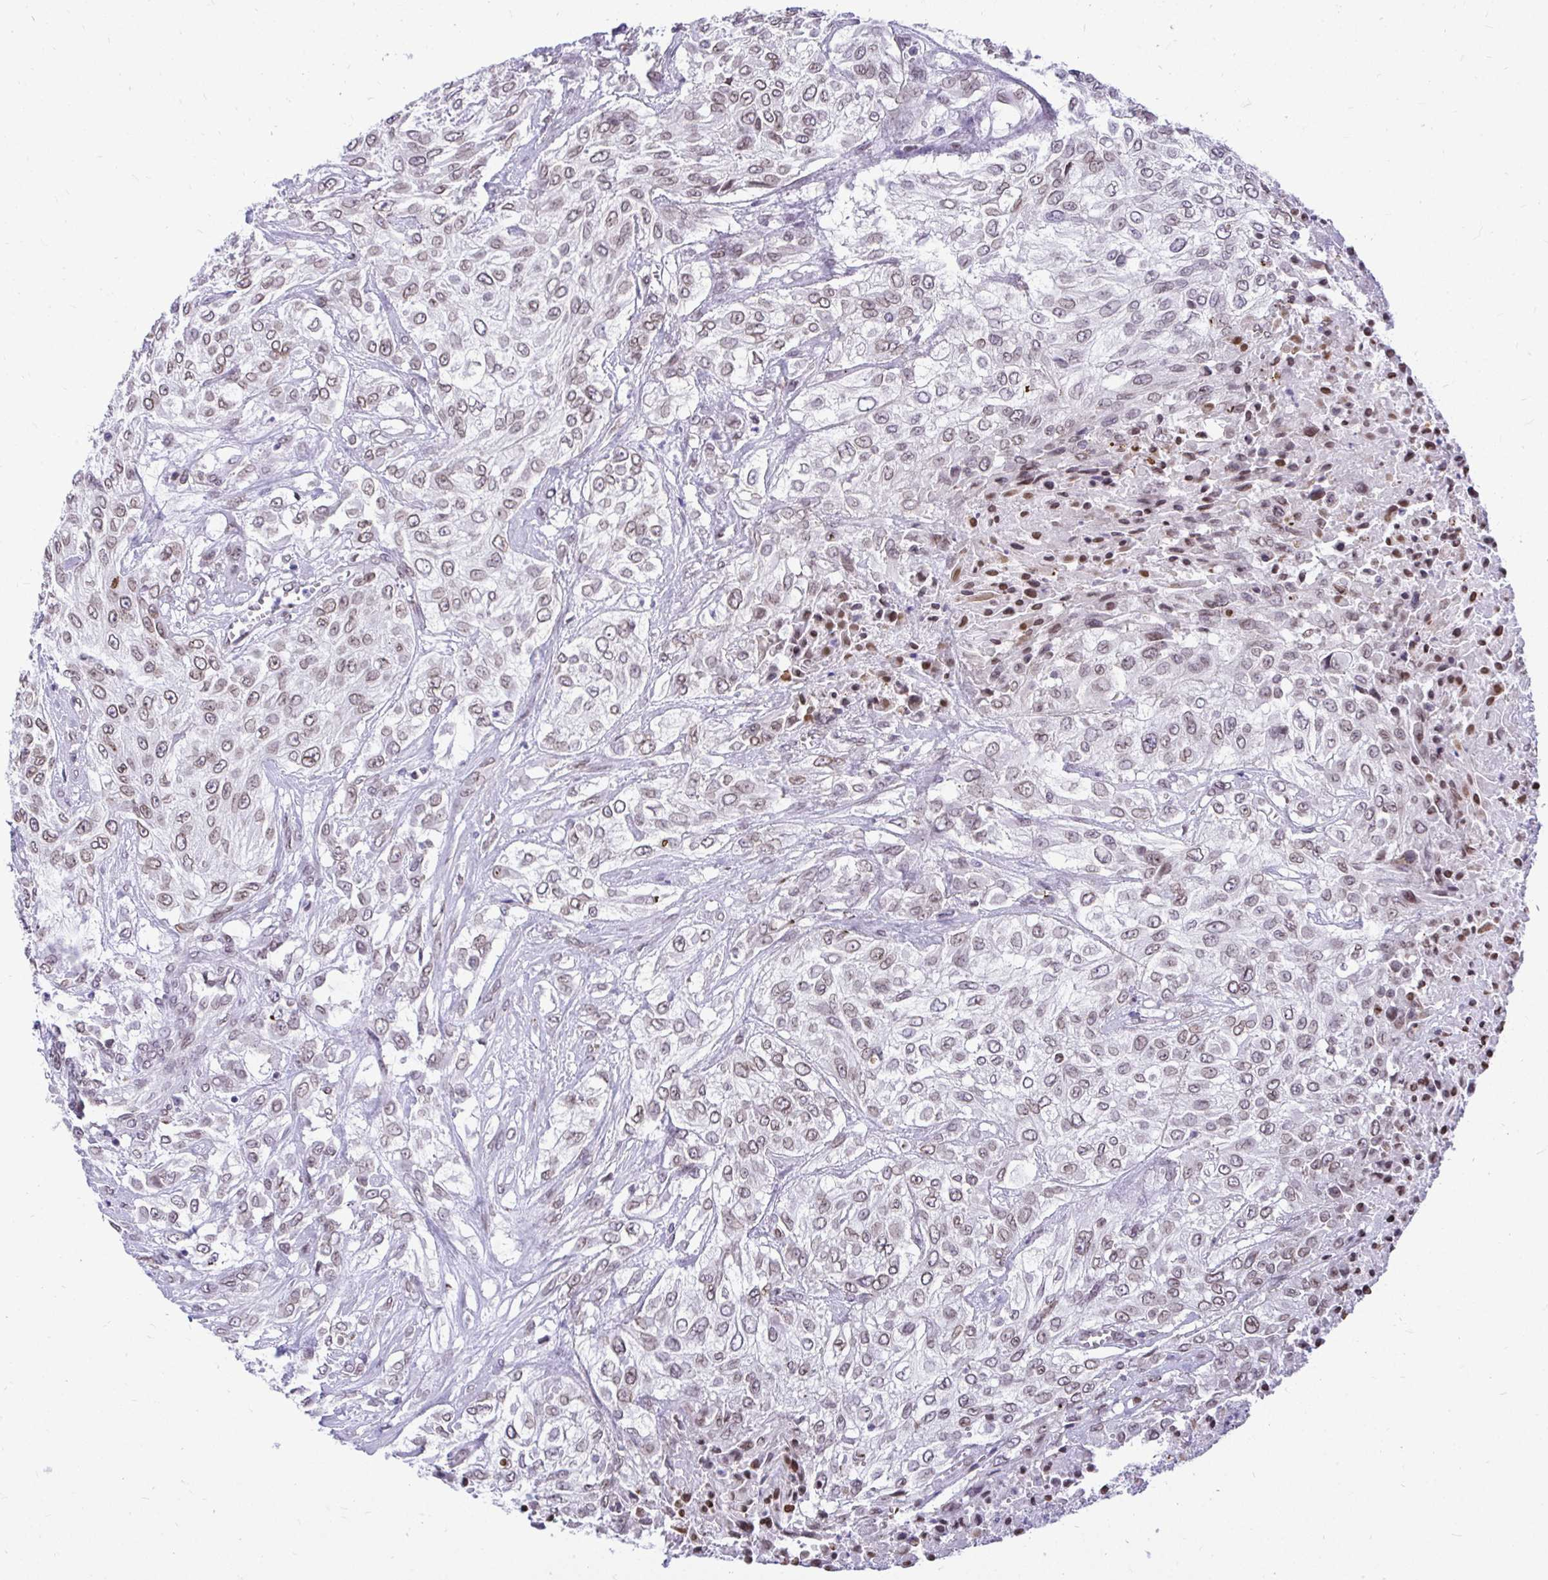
{"staining": {"intensity": "weak", "quantity": "25%-75%", "location": "cytoplasmic/membranous,nuclear"}, "tissue": "urothelial cancer", "cell_type": "Tumor cells", "image_type": "cancer", "snomed": [{"axis": "morphology", "description": "Urothelial carcinoma, High grade"}, {"axis": "topography", "description": "Urinary bladder"}], "caption": "Immunohistochemical staining of urothelial carcinoma (high-grade) exhibits low levels of weak cytoplasmic/membranous and nuclear protein positivity in approximately 25%-75% of tumor cells. Ihc stains the protein in brown and the nuclei are stained blue.", "gene": "BANF1", "patient": {"sex": "male", "age": 57}}